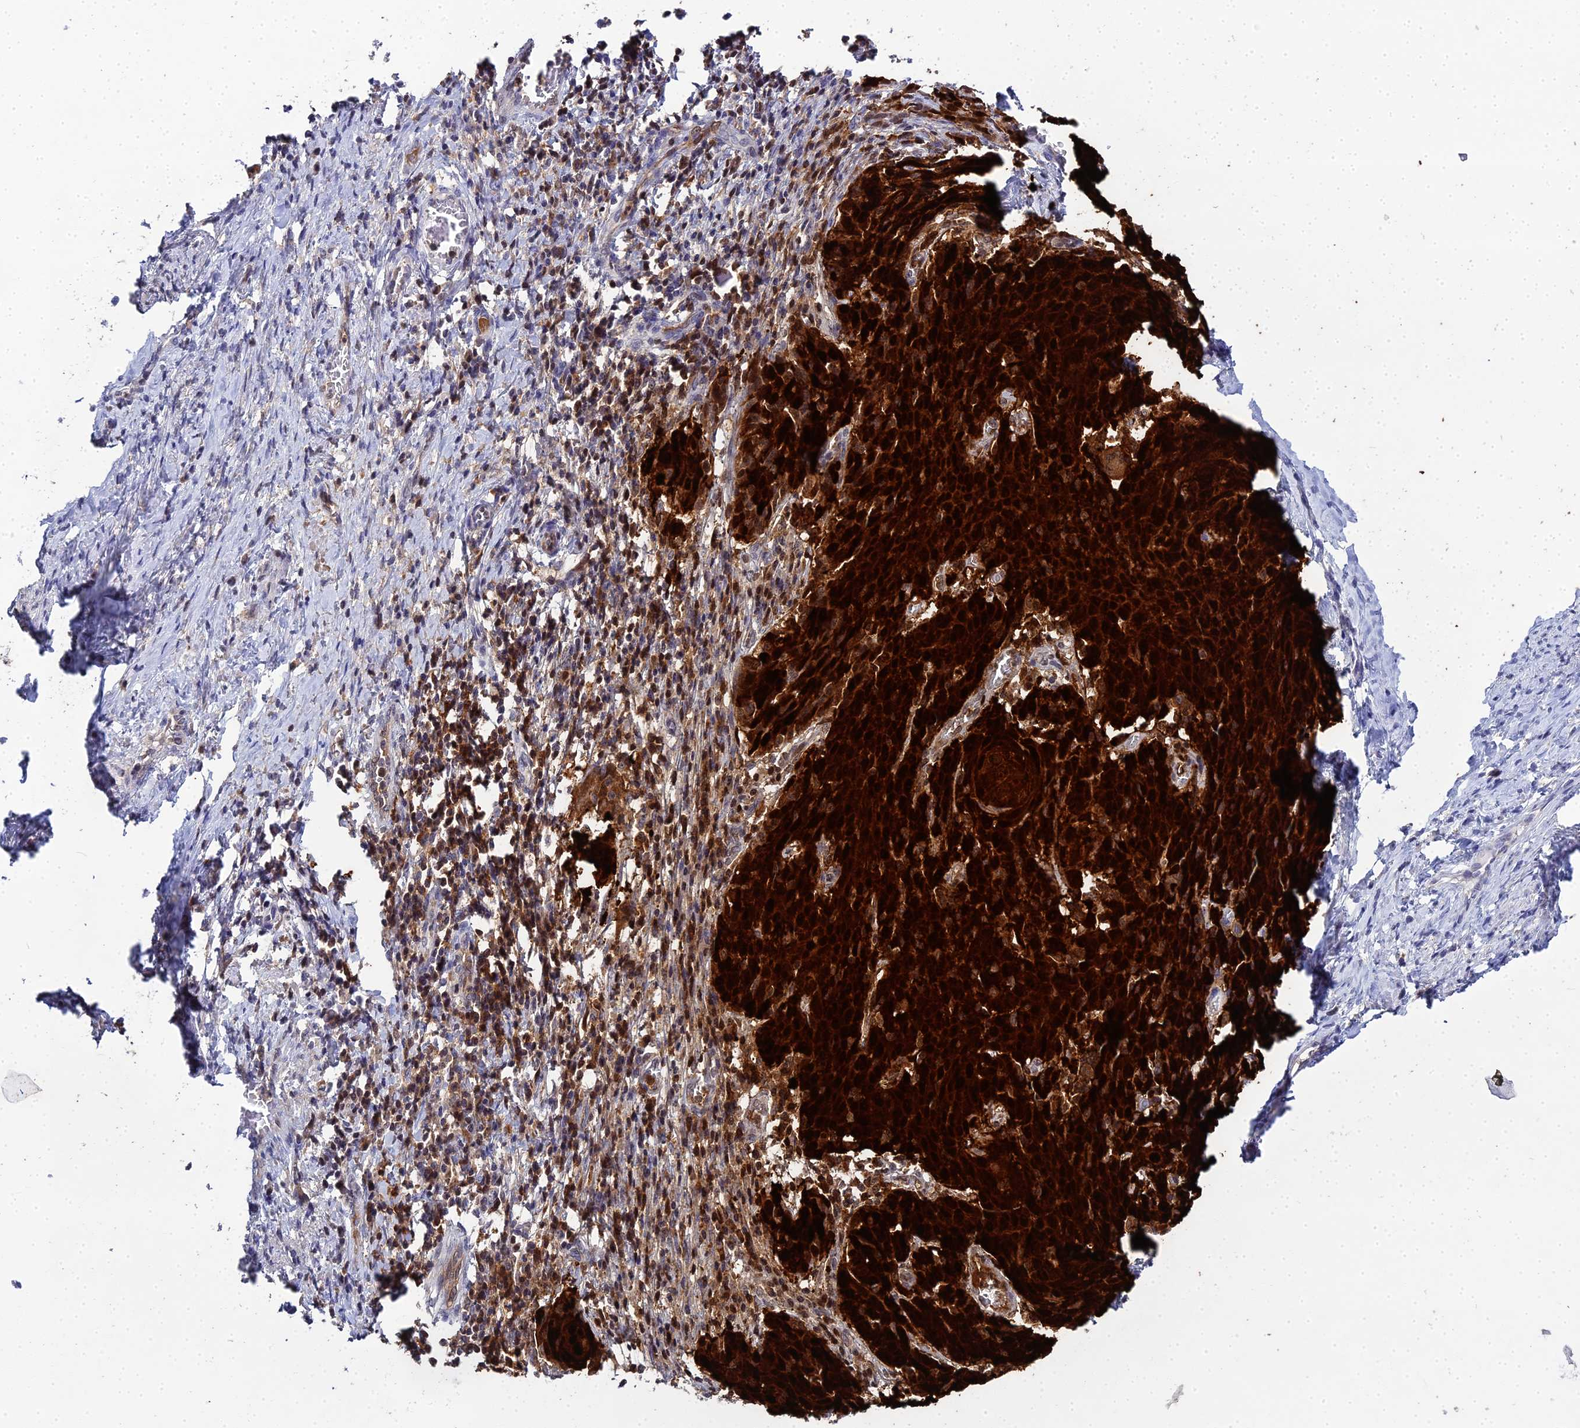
{"staining": {"intensity": "strong", "quantity": ">75%", "location": "cytoplasmic/membranous,nuclear"}, "tissue": "cervical cancer", "cell_type": "Tumor cells", "image_type": "cancer", "snomed": [{"axis": "morphology", "description": "Squamous cell carcinoma, NOS"}, {"axis": "topography", "description": "Cervix"}], "caption": "Immunohistochemical staining of human cervical cancer (squamous cell carcinoma) reveals high levels of strong cytoplasmic/membranous and nuclear protein staining in approximately >75% of tumor cells.", "gene": "S100A7", "patient": {"sex": "female", "age": 50}}